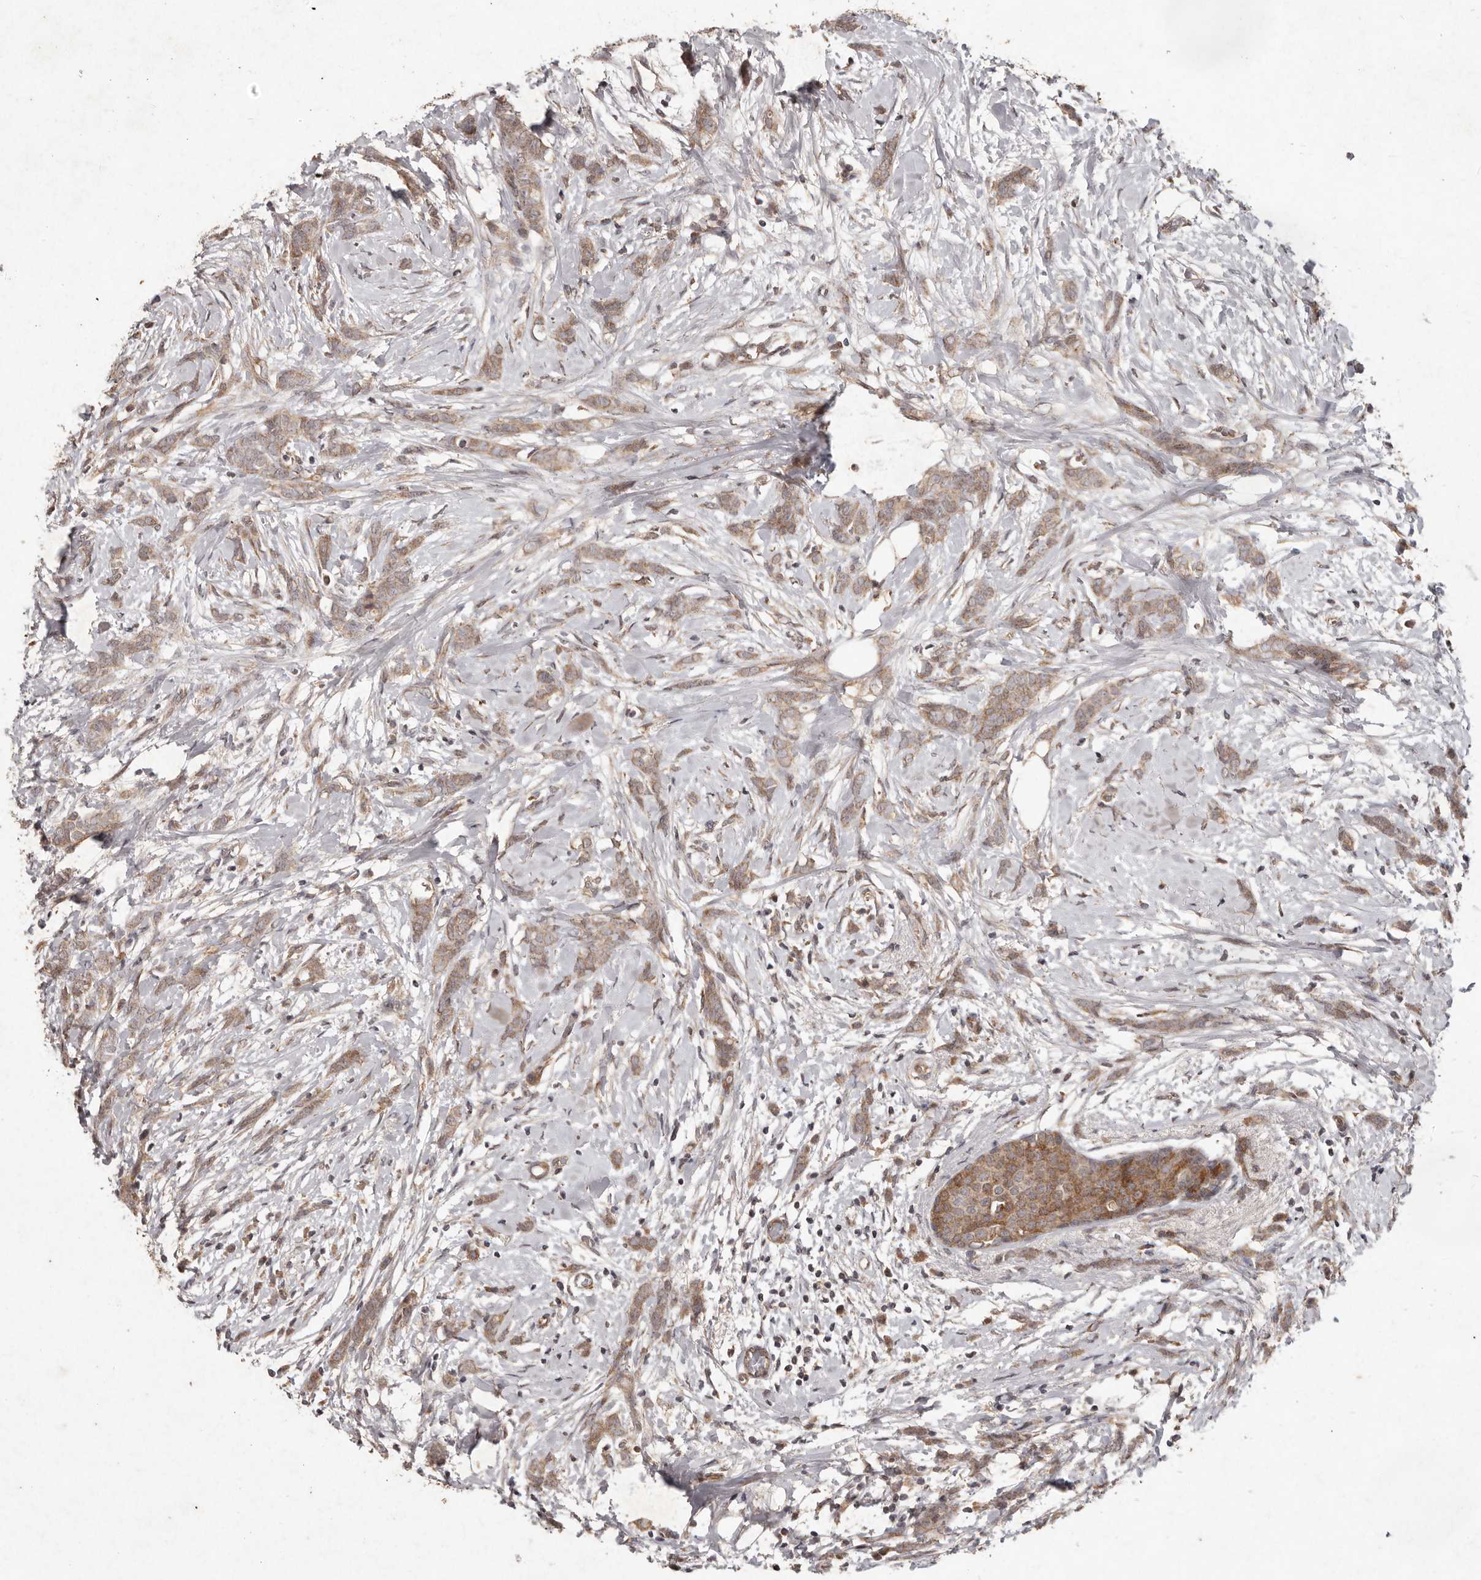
{"staining": {"intensity": "moderate", "quantity": ">75%", "location": "cytoplasmic/membranous"}, "tissue": "breast cancer", "cell_type": "Tumor cells", "image_type": "cancer", "snomed": [{"axis": "morphology", "description": "Lobular carcinoma, in situ"}, {"axis": "morphology", "description": "Lobular carcinoma"}, {"axis": "topography", "description": "Breast"}], "caption": "Brown immunohistochemical staining in human breast cancer displays moderate cytoplasmic/membranous expression in about >75% of tumor cells.", "gene": "PLOD2", "patient": {"sex": "female", "age": 41}}